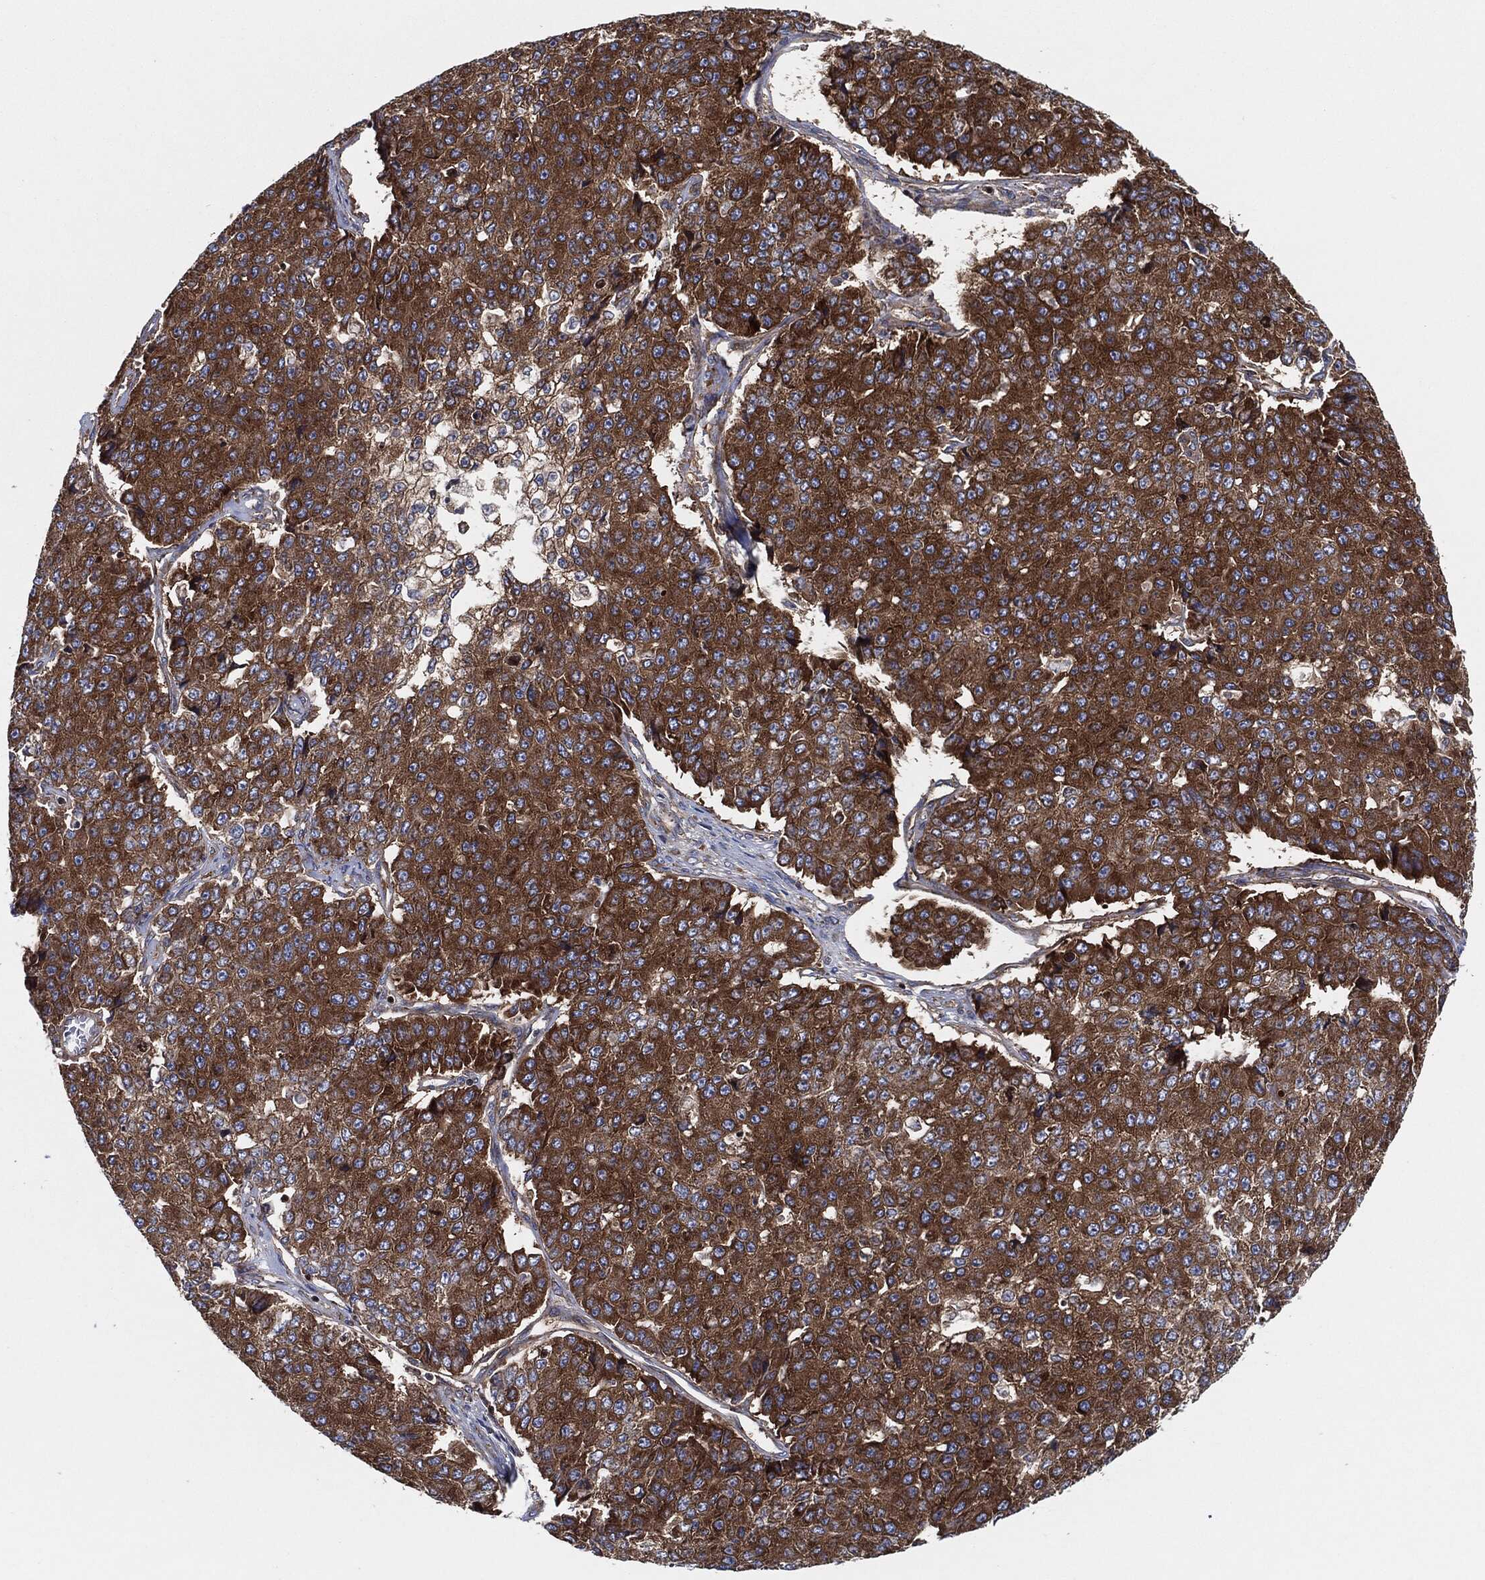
{"staining": {"intensity": "strong", "quantity": ">75%", "location": "cytoplasmic/membranous"}, "tissue": "pancreatic cancer", "cell_type": "Tumor cells", "image_type": "cancer", "snomed": [{"axis": "morphology", "description": "Normal tissue, NOS"}, {"axis": "morphology", "description": "Adenocarcinoma, NOS"}, {"axis": "topography", "description": "Pancreas"}, {"axis": "topography", "description": "Duodenum"}], "caption": "Protein expression analysis of human pancreatic adenocarcinoma reveals strong cytoplasmic/membranous positivity in about >75% of tumor cells.", "gene": "EIF2S2", "patient": {"sex": "male", "age": 50}}